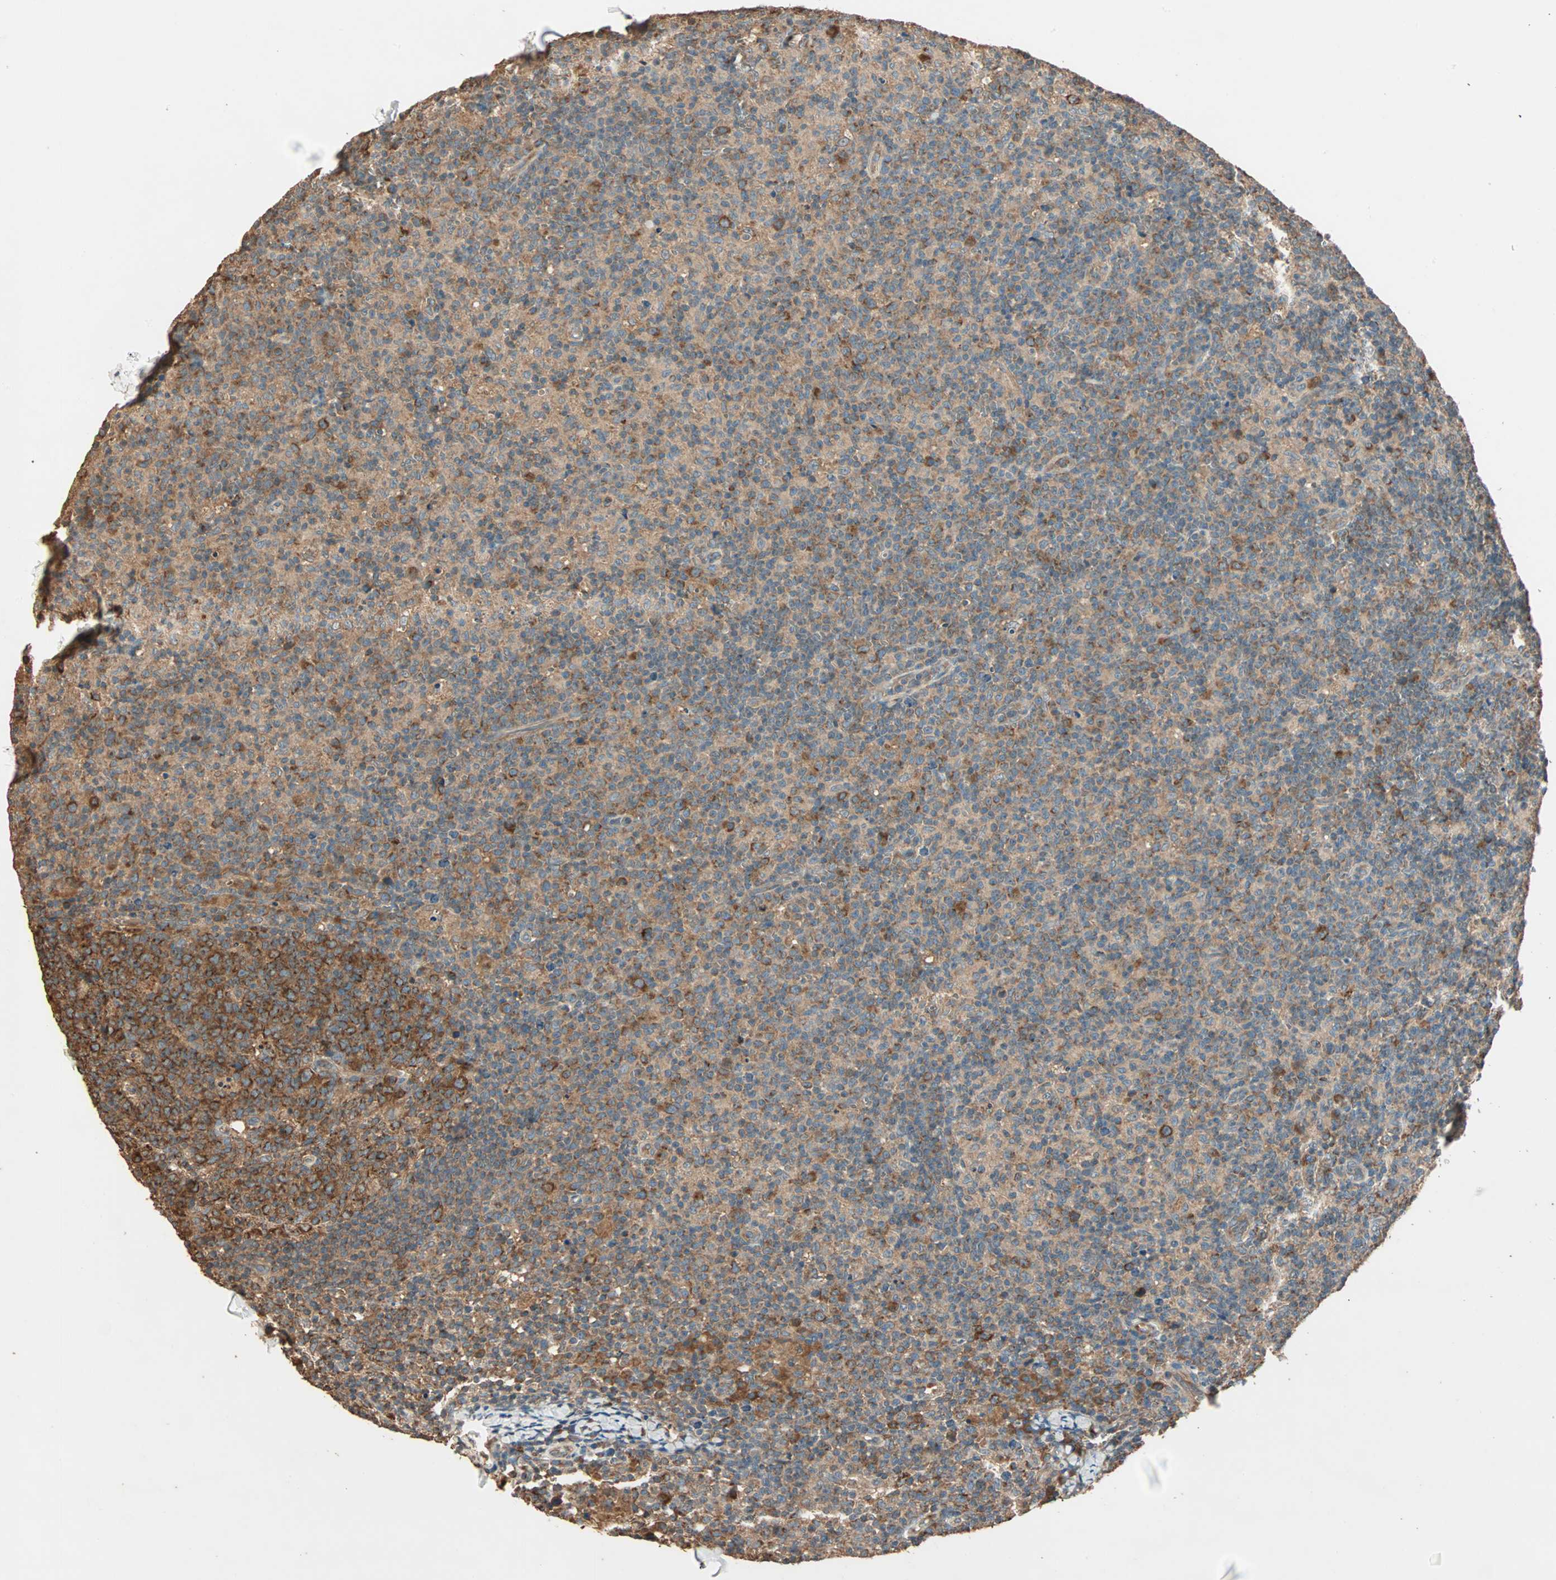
{"staining": {"intensity": "strong", "quantity": ">75%", "location": "cytoplasmic/membranous"}, "tissue": "lymph node", "cell_type": "Germinal center cells", "image_type": "normal", "snomed": [{"axis": "morphology", "description": "Normal tissue, NOS"}, {"axis": "morphology", "description": "Inflammation, NOS"}, {"axis": "topography", "description": "Lymph node"}], "caption": "High-magnification brightfield microscopy of benign lymph node stained with DAB (3,3'-diaminobenzidine) (brown) and counterstained with hematoxylin (blue). germinal center cells exhibit strong cytoplasmic/membranous staining is seen in approximately>75% of cells.", "gene": "EIF4G2", "patient": {"sex": "male", "age": 55}}